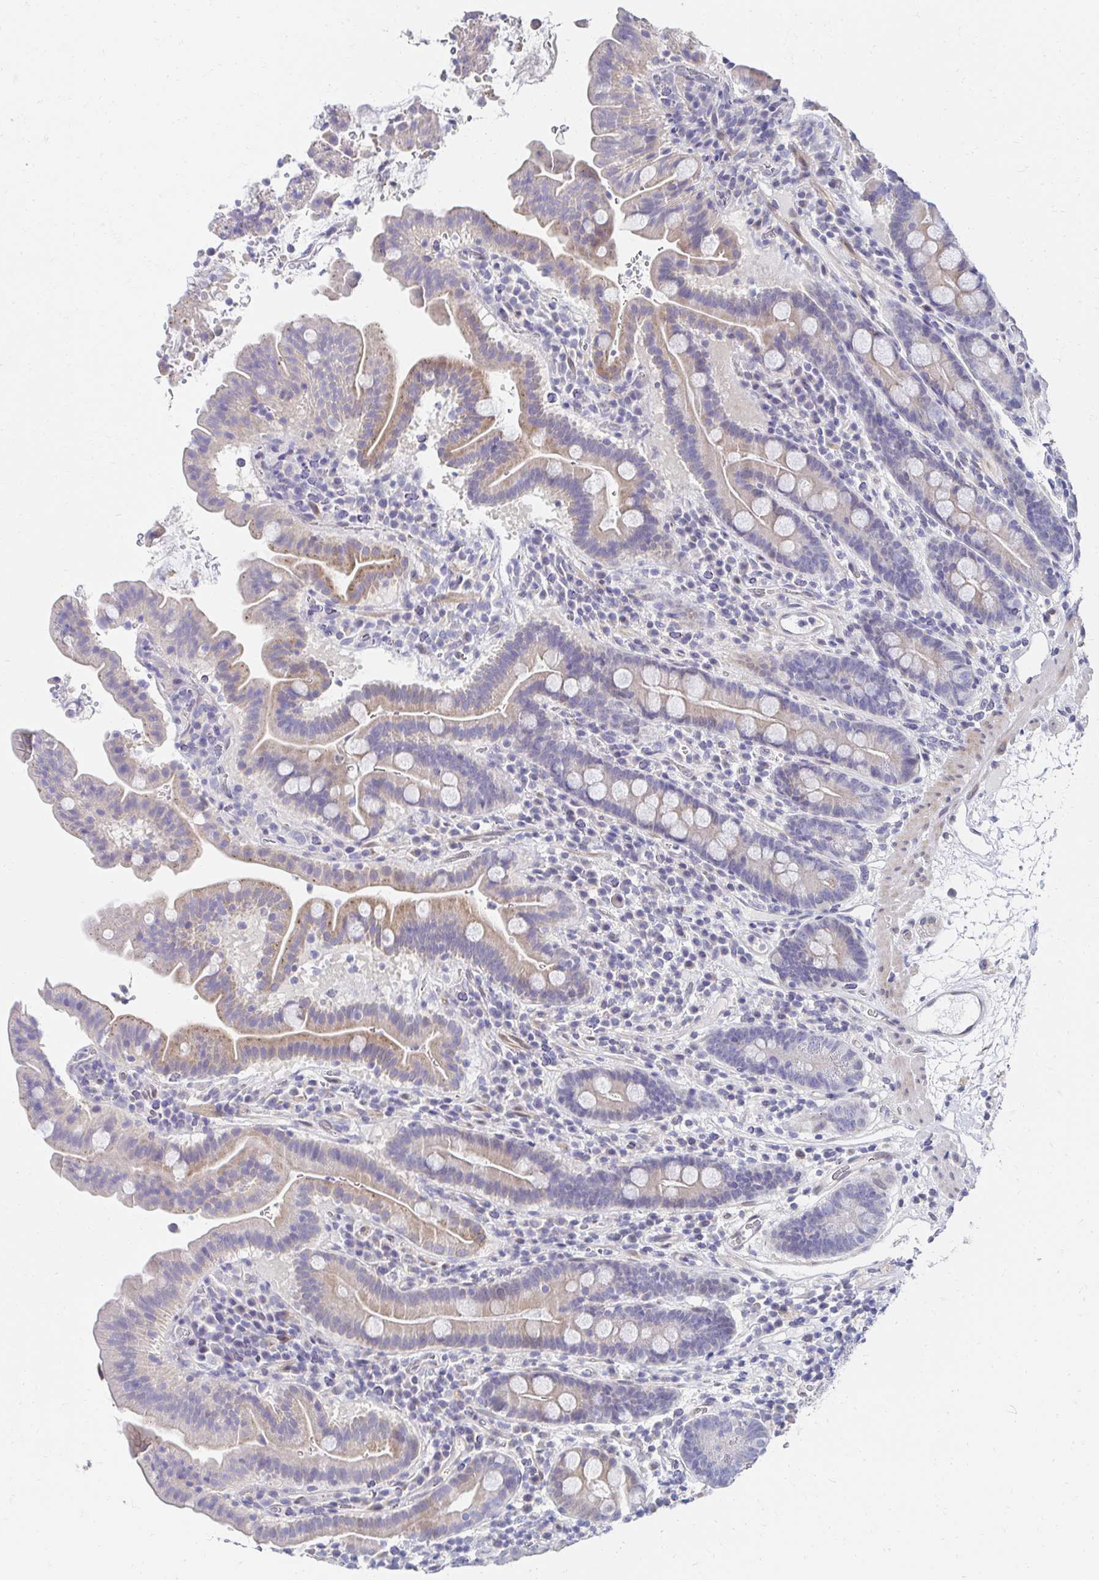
{"staining": {"intensity": "weak", "quantity": "<25%", "location": "cytoplasmic/membranous"}, "tissue": "small intestine", "cell_type": "Glandular cells", "image_type": "normal", "snomed": [{"axis": "morphology", "description": "Normal tissue, NOS"}, {"axis": "topography", "description": "Small intestine"}], "caption": "There is no significant staining in glandular cells of small intestine.", "gene": "AKAP14", "patient": {"sex": "male", "age": 26}}